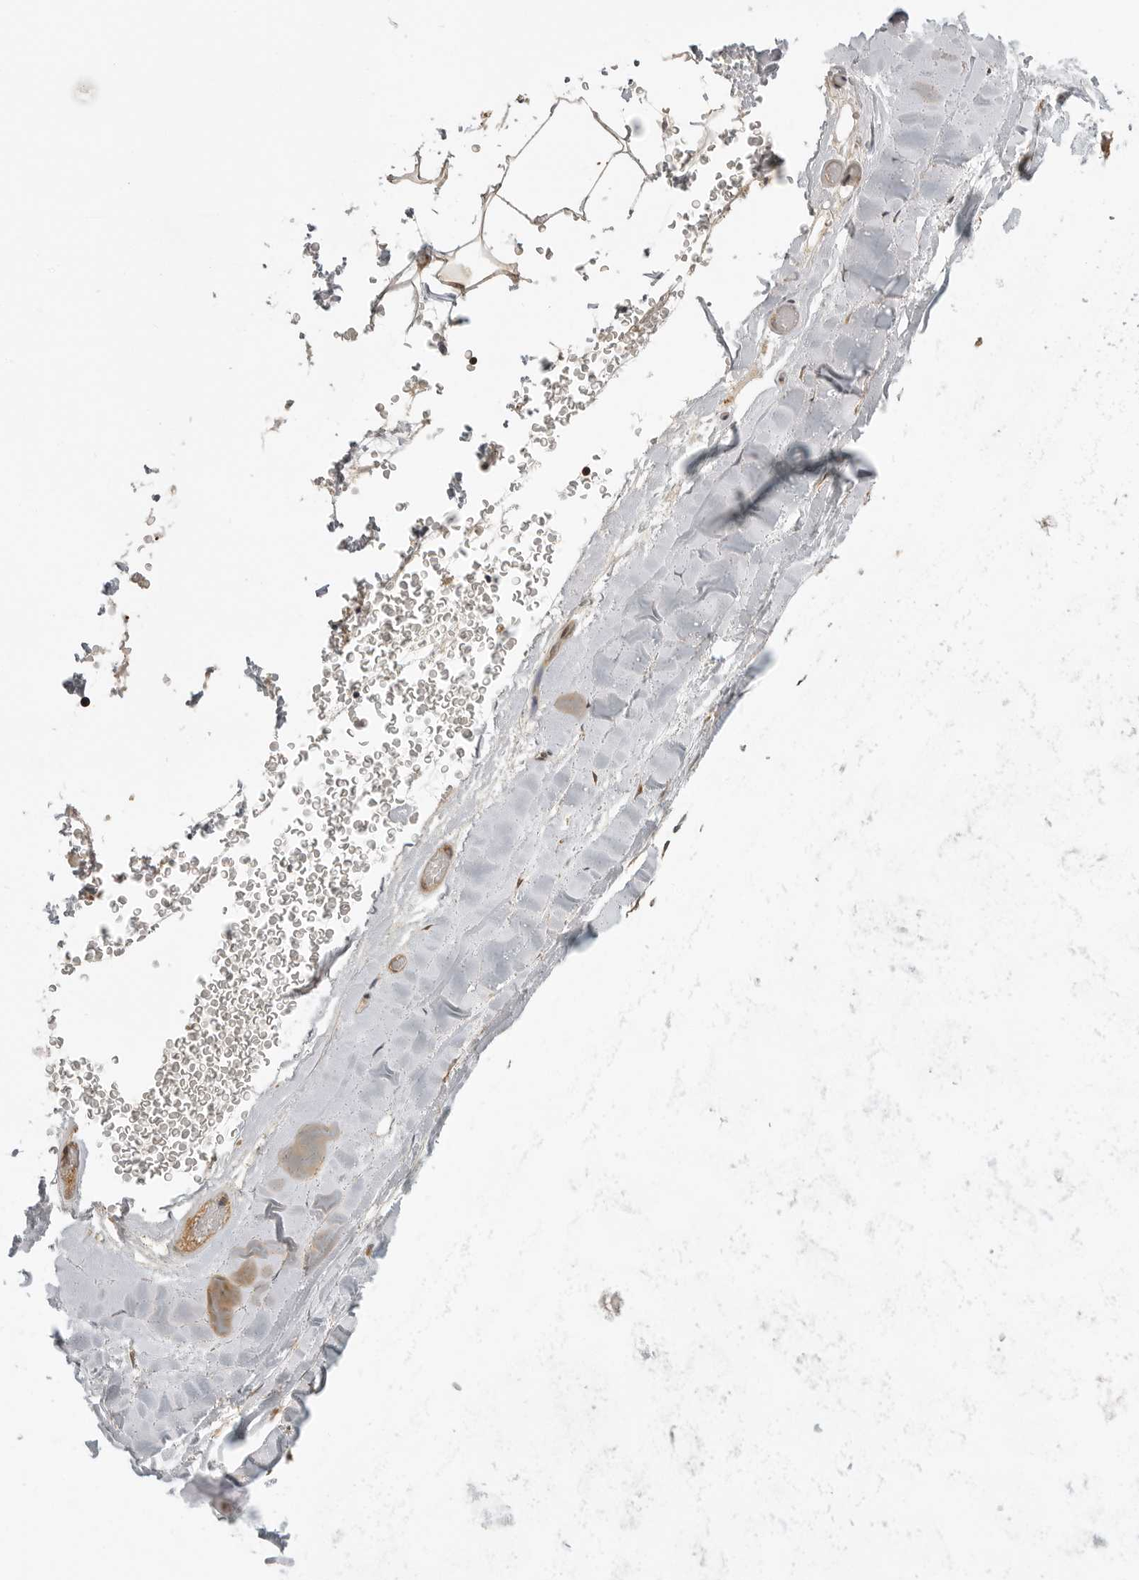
{"staining": {"intensity": "moderate", "quantity": ">75%", "location": "nuclear"}, "tissue": "adipose tissue", "cell_type": "Adipocytes", "image_type": "normal", "snomed": [{"axis": "morphology", "description": "Normal tissue, NOS"}, {"axis": "topography", "description": "Bronchus"}], "caption": "Immunohistochemical staining of unremarkable adipose tissue demonstrates >75% levels of moderate nuclear protein staining in approximately >75% of adipocytes. Nuclei are stained in blue.", "gene": "CUEDC1", "patient": {"sex": "male", "age": 66}}